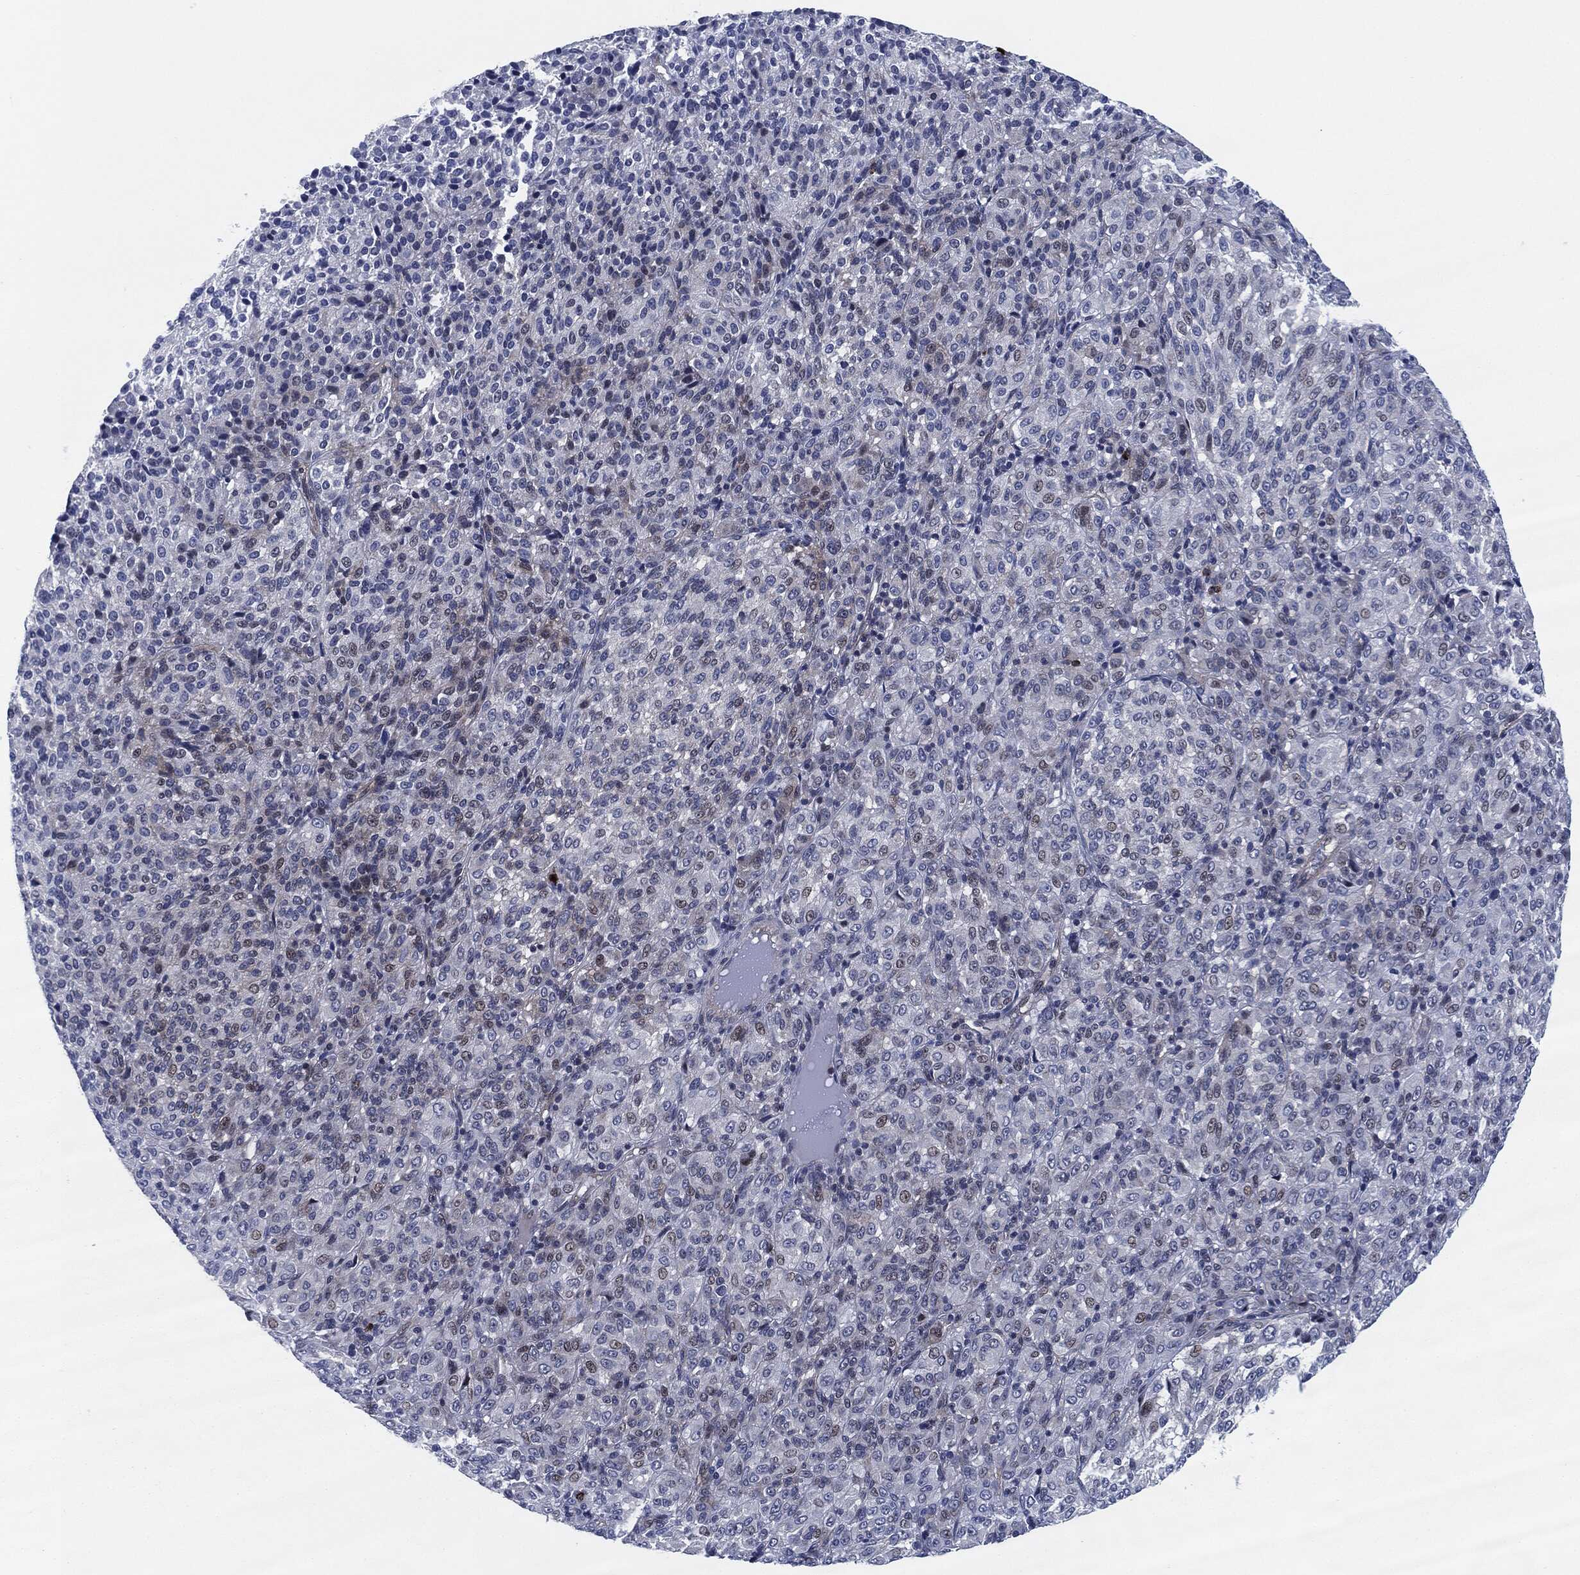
{"staining": {"intensity": "weak", "quantity": "<25%", "location": "nuclear"}, "tissue": "melanoma", "cell_type": "Tumor cells", "image_type": "cancer", "snomed": [{"axis": "morphology", "description": "Malignant melanoma, Metastatic site"}, {"axis": "topography", "description": "Brain"}], "caption": "Immunohistochemistry (IHC) image of malignant melanoma (metastatic site) stained for a protein (brown), which shows no staining in tumor cells. Brightfield microscopy of immunohistochemistry stained with DAB (3,3'-diaminobenzidine) (brown) and hematoxylin (blue), captured at high magnification.", "gene": "MPO", "patient": {"sex": "female", "age": 56}}